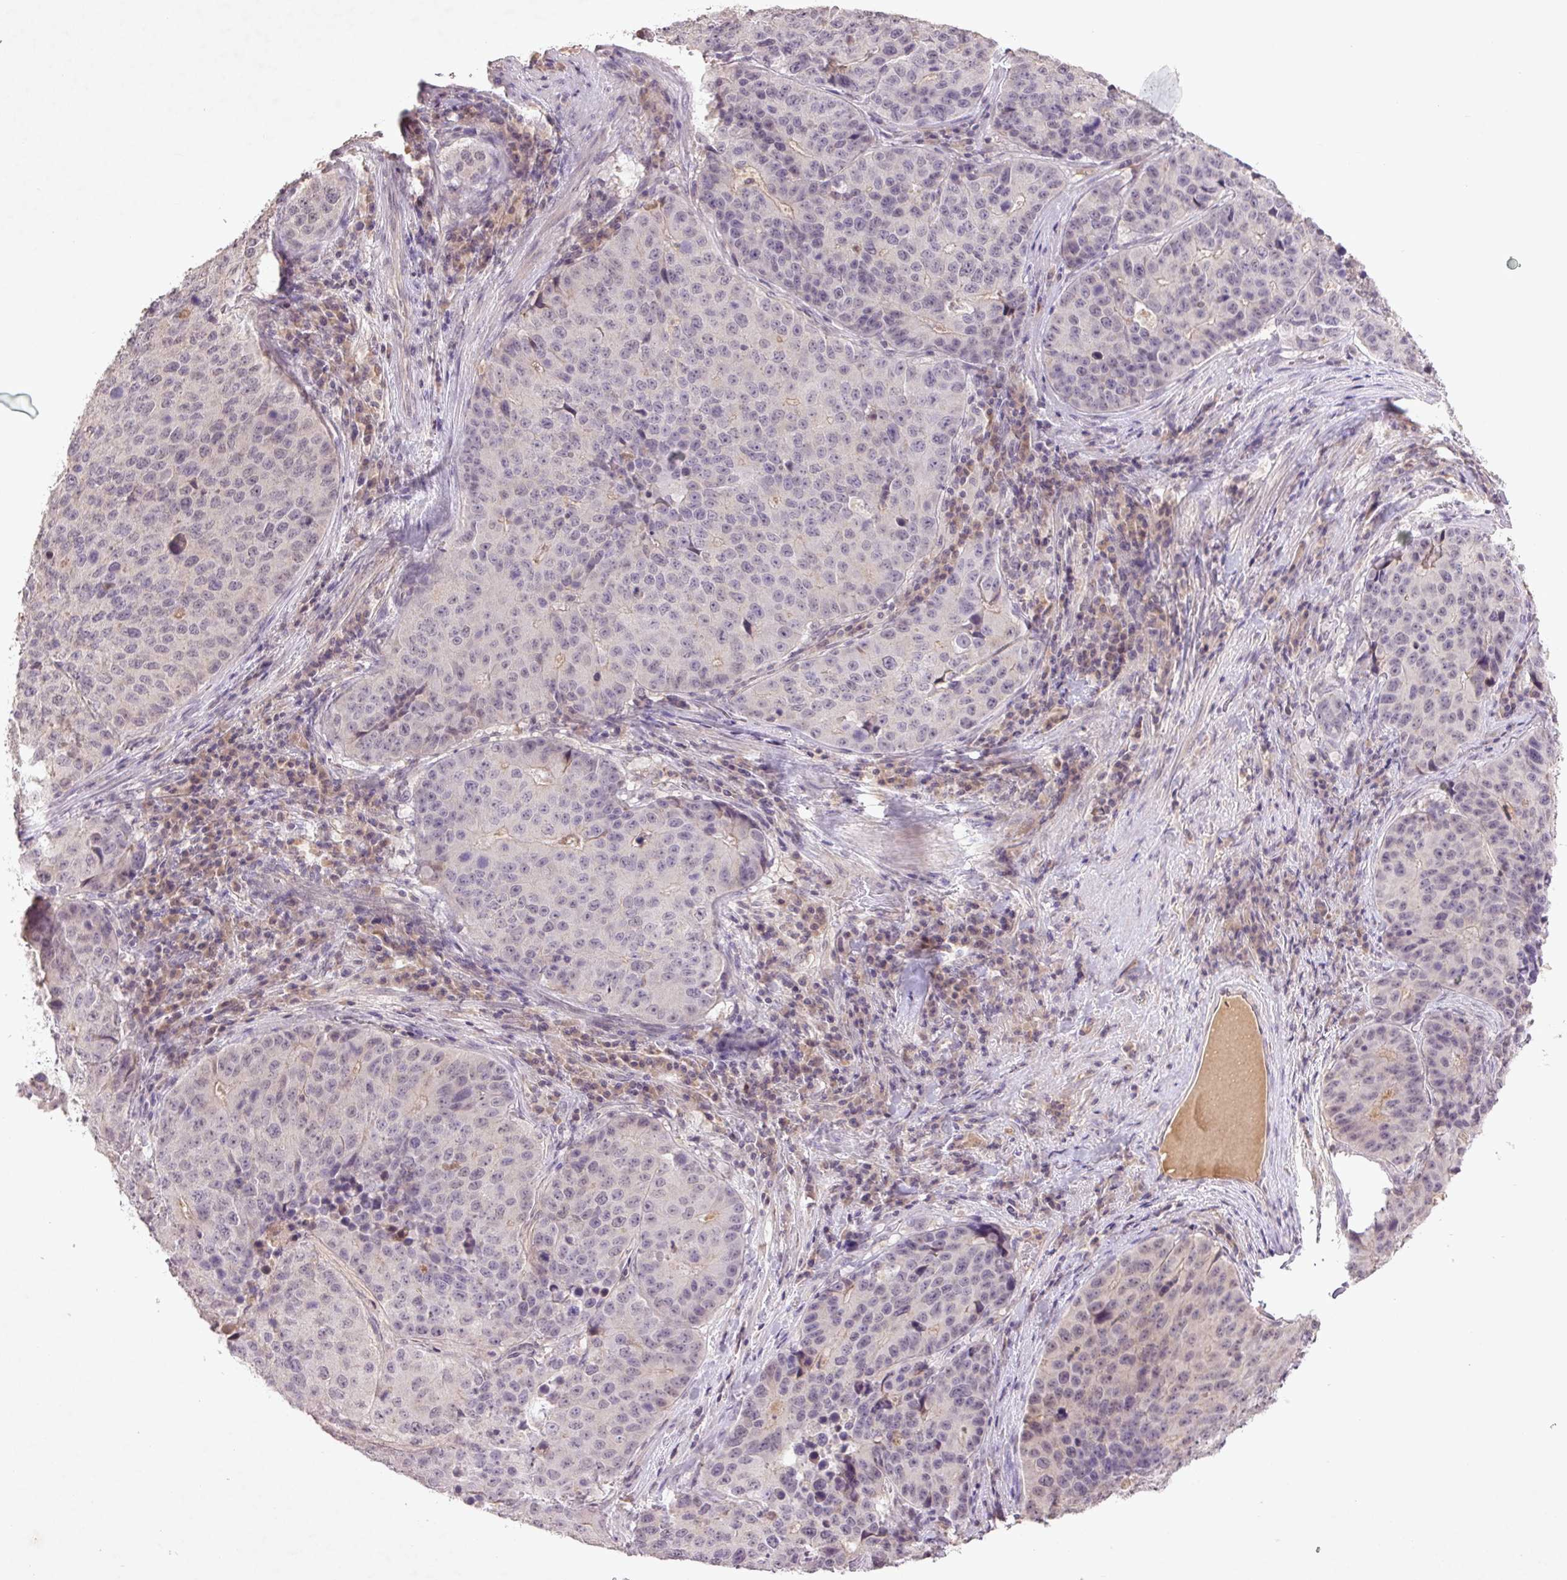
{"staining": {"intensity": "negative", "quantity": "none", "location": "none"}, "tissue": "stomach cancer", "cell_type": "Tumor cells", "image_type": "cancer", "snomed": [{"axis": "morphology", "description": "Adenocarcinoma, NOS"}, {"axis": "topography", "description": "Stomach"}], "caption": "Immunohistochemical staining of stomach cancer demonstrates no significant expression in tumor cells.", "gene": "FAM168B", "patient": {"sex": "male", "age": 71}}